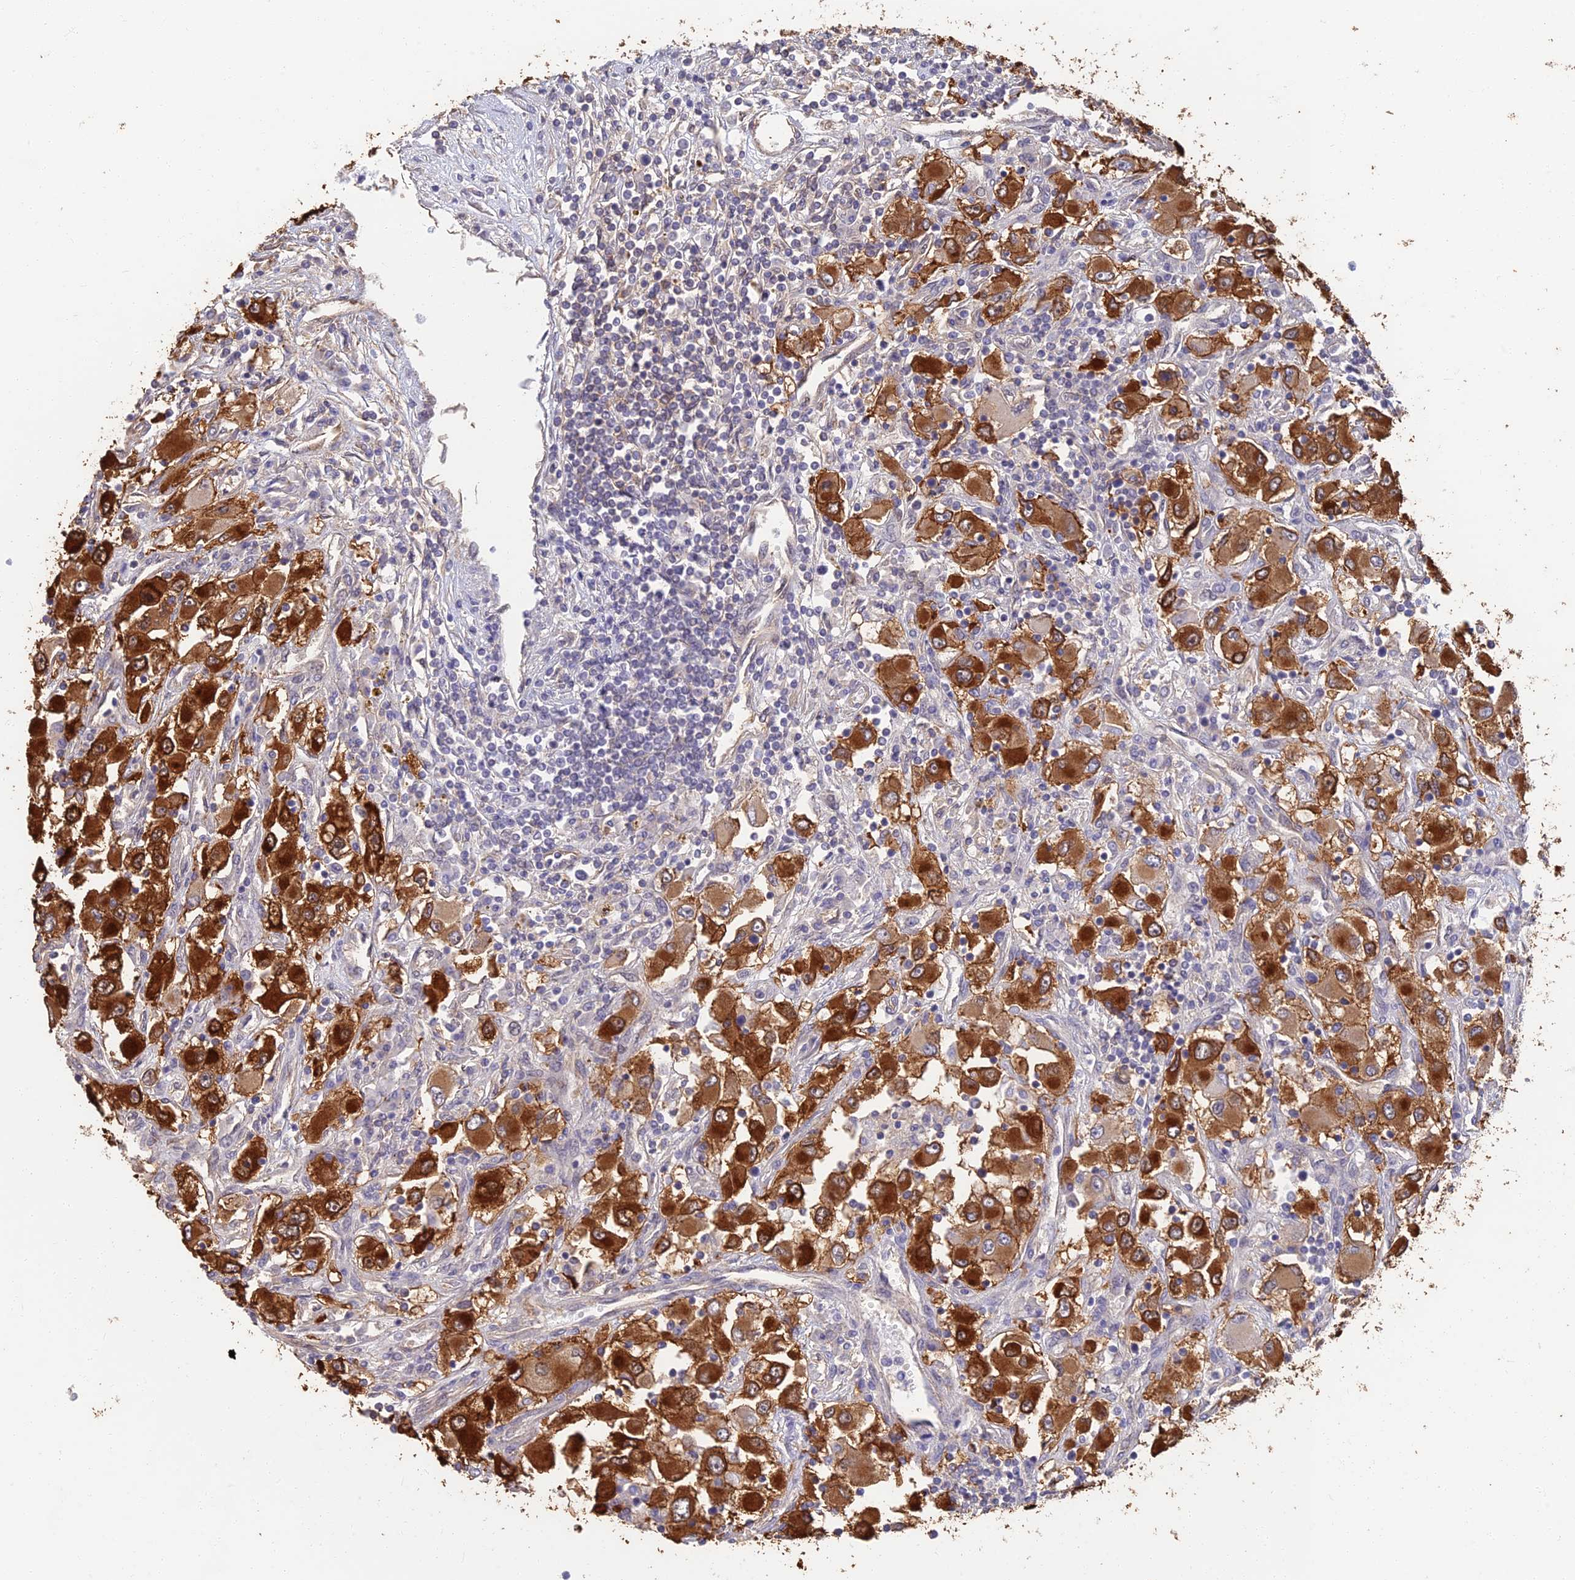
{"staining": {"intensity": "strong", "quantity": ">75%", "location": "cytoplasmic/membranous"}, "tissue": "renal cancer", "cell_type": "Tumor cells", "image_type": "cancer", "snomed": [{"axis": "morphology", "description": "Adenocarcinoma, NOS"}, {"axis": "topography", "description": "Kidney"}], "caption": "Immunohistochemistry staining of adenocarcinoma (renal), which shows high levels of strong cytoplasmic/membranous staining in about >75% of tumor cells indicating strong cytoplasmic/membranous protein staining. The staining was performed using DAB (brown) for protein detection and nuclei were counterstained in hematoxylin (blue).", "gene": "LRRN3", "patient": {"sex": "female", "age": 52}}